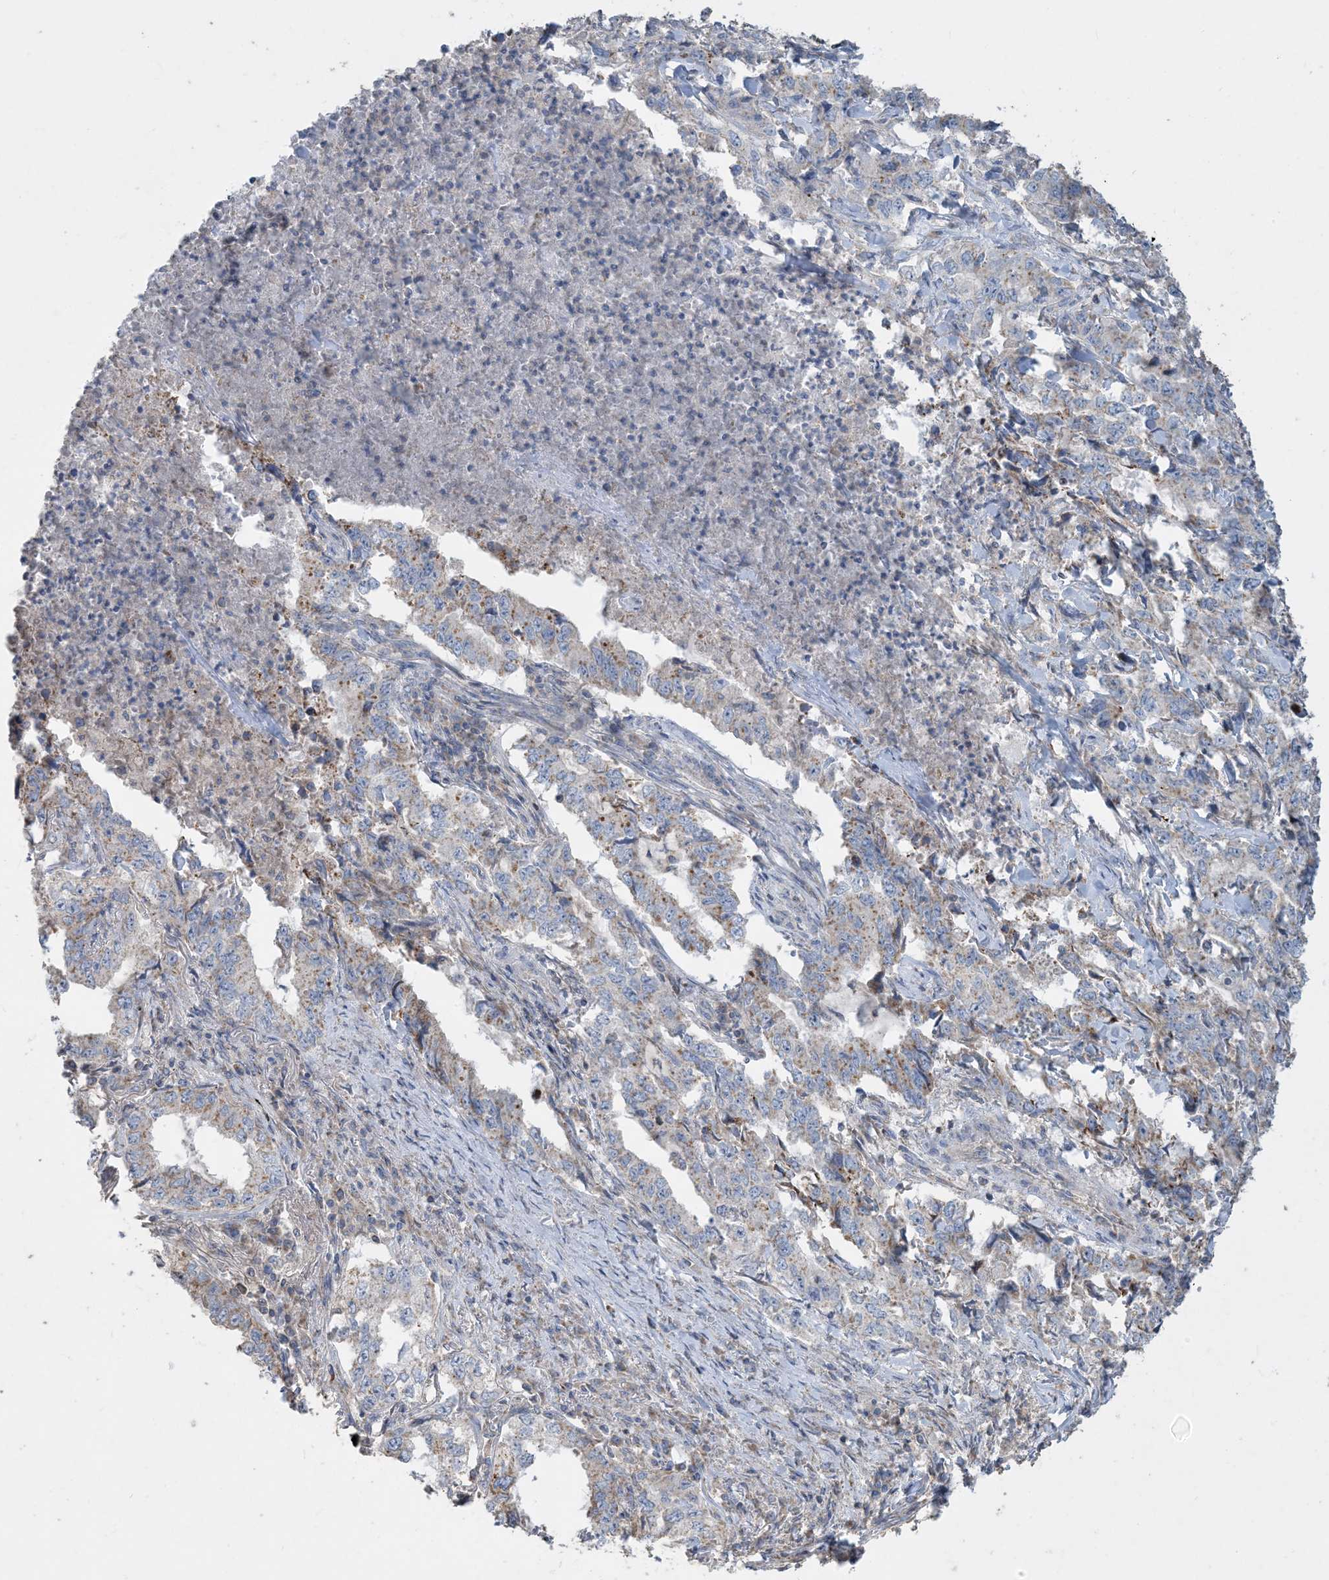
{"staining": {"intensity": "weak", "quantity": "25%-75%", "location": "cytoplasmic/membranous"}, "tissue": "lung cancer", "cell_type": "Tumor cells", "image_type": "cancer", "snomed": [{"axis": "morphology", "description": "Adenocarcinoma, NOS"}, {"axis": "topography", "description": "Lung"}], "caption": "Immunohistochemistry histopathology image of neoplastic tissue: lung cancer (adenocarcinoma) stained using IHC shows low levels of weak protein expression localized specifically in the cytoplasmic/membranous of tumor cells, appearing as a cytoplasmic/membranous brown color.", "gene": "ECHDC1", "patient": {"sex": "female", "age": 51}}